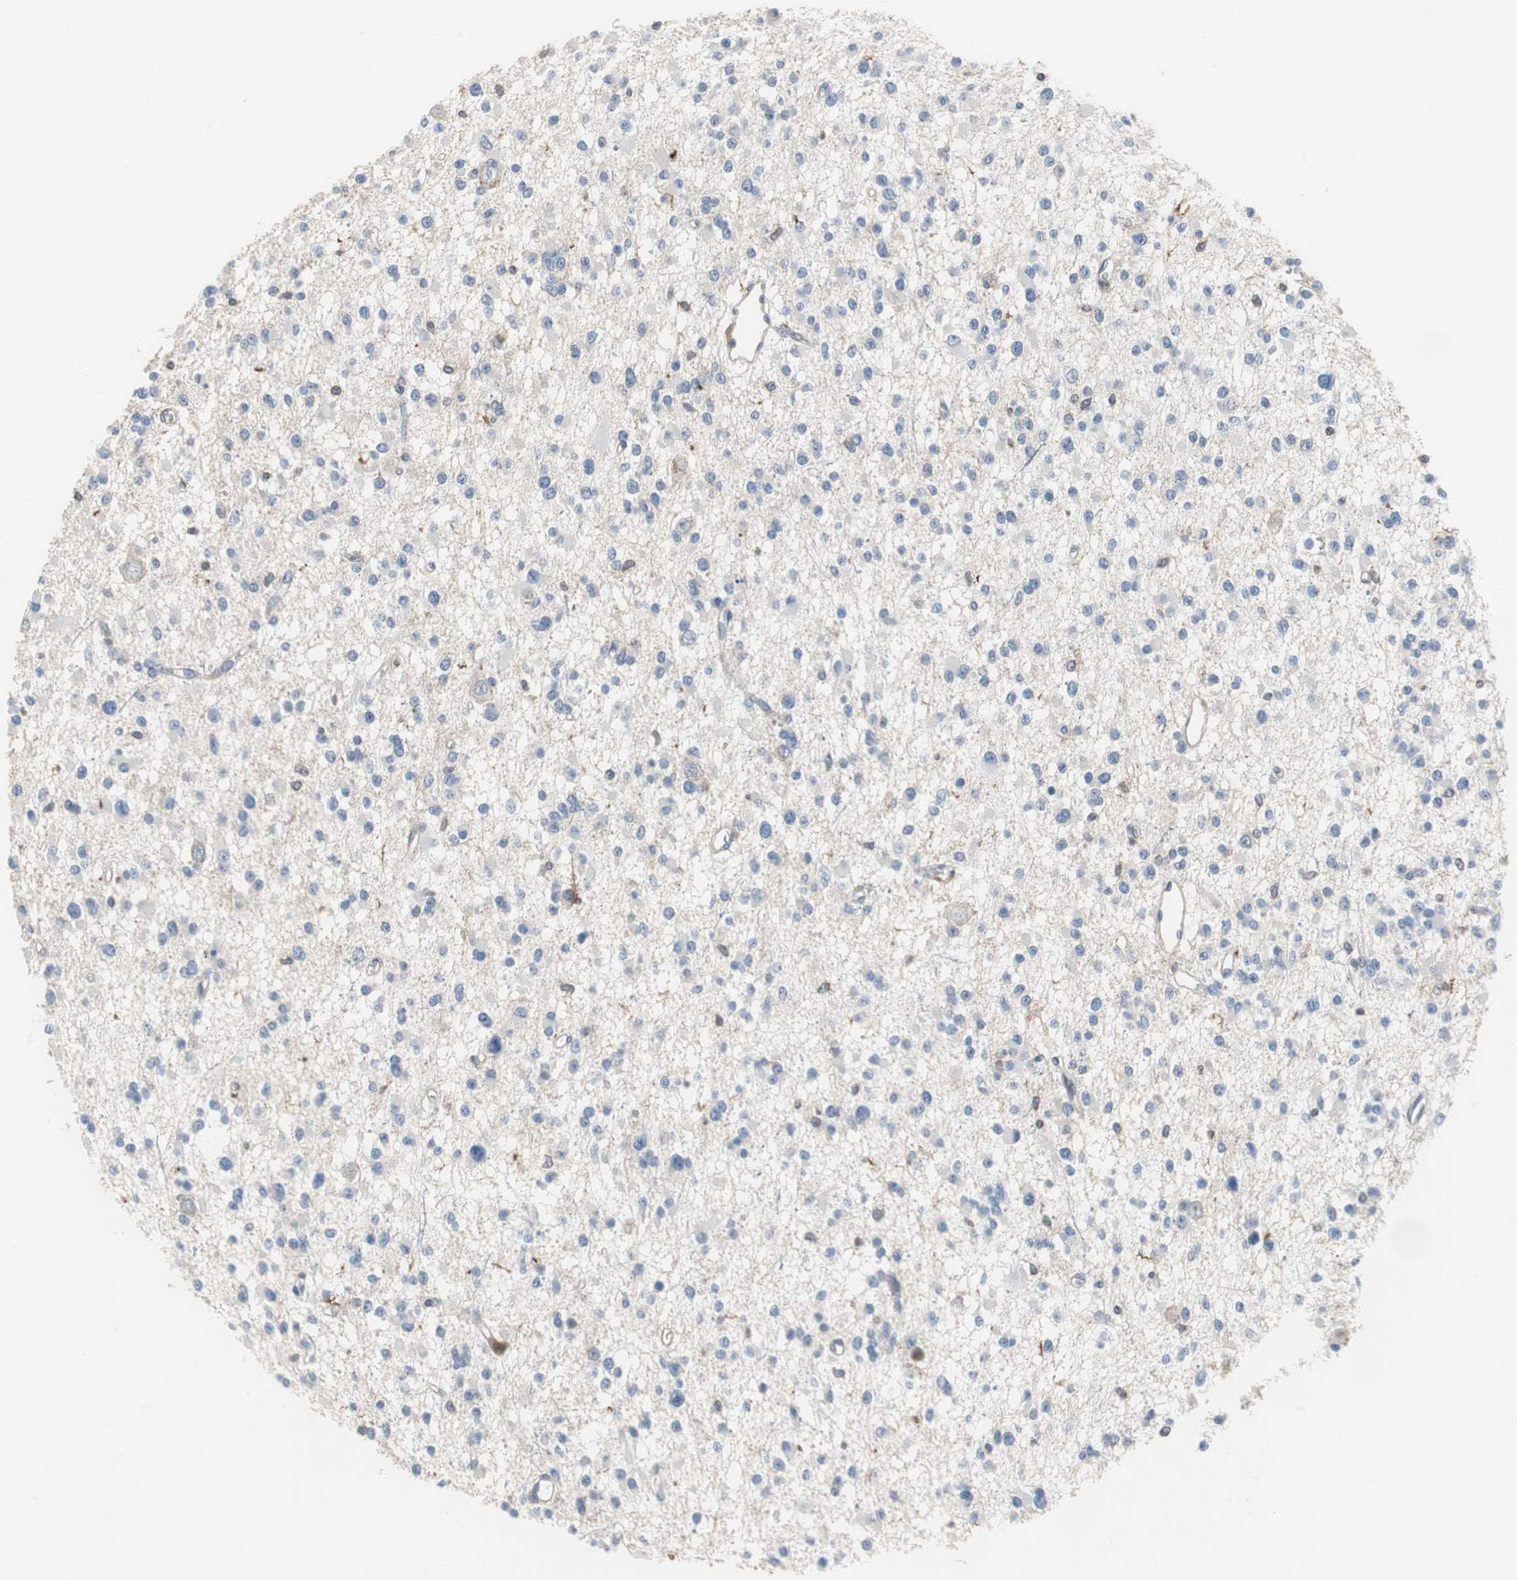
{"staining": {"intensity": "weak", "quantity": "<25%", "location": "cytoplasmic/membranous"}, "tissue": "glioma", "cell_type": "Tumor cells", "image_type": "cancer", "snomed": [{"axis": "morphology", "description": "Glioma, malignant, Low grade"}, {"axis": "topography", "description": "Brain"}], "caption": "Immunohistochemical staining of glioma demonstrates no significant staining in tumor cells.", "gene": "ANXA4", "patient": {"sex": "female", "age": 22}}